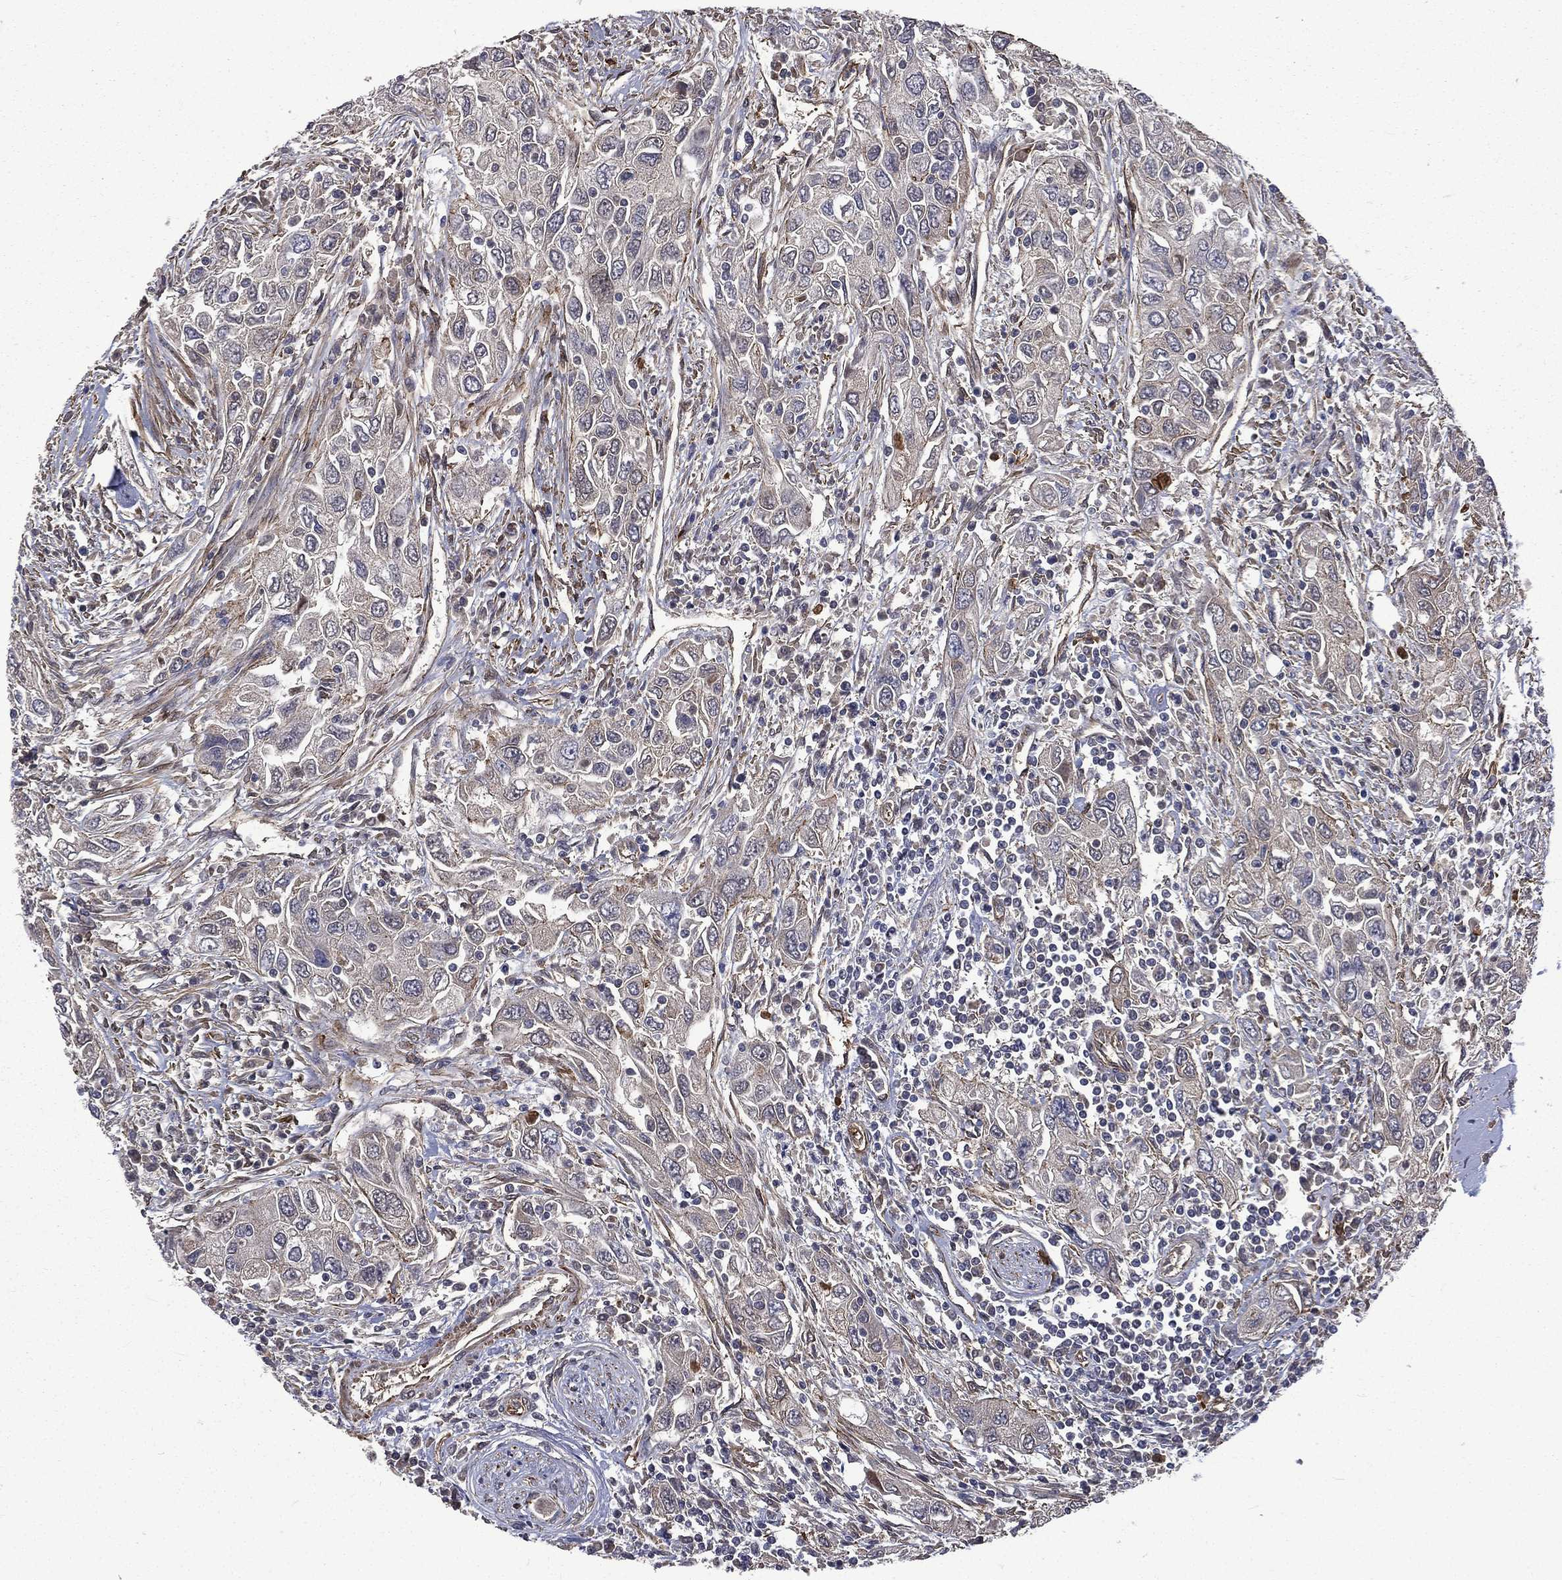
{"staining": {"intensity": "negative", "quantity": "none", "location": "none"}, "tissue": "urothelial cancer", "cell_type": "Tumor cells", "image_type": "cancer", "snomed": [{"axis": "morphology", "description": "Urothelial carcinoma, High grade"}, {"axis": "topography", "description": "Urinary bladder"}], "caption": "There is no significant staining in tumor cells of urothelial carcinoma (high-grade).", "gene": "PPFIBP1", "patient": {"sex": "male", "age": 76}}